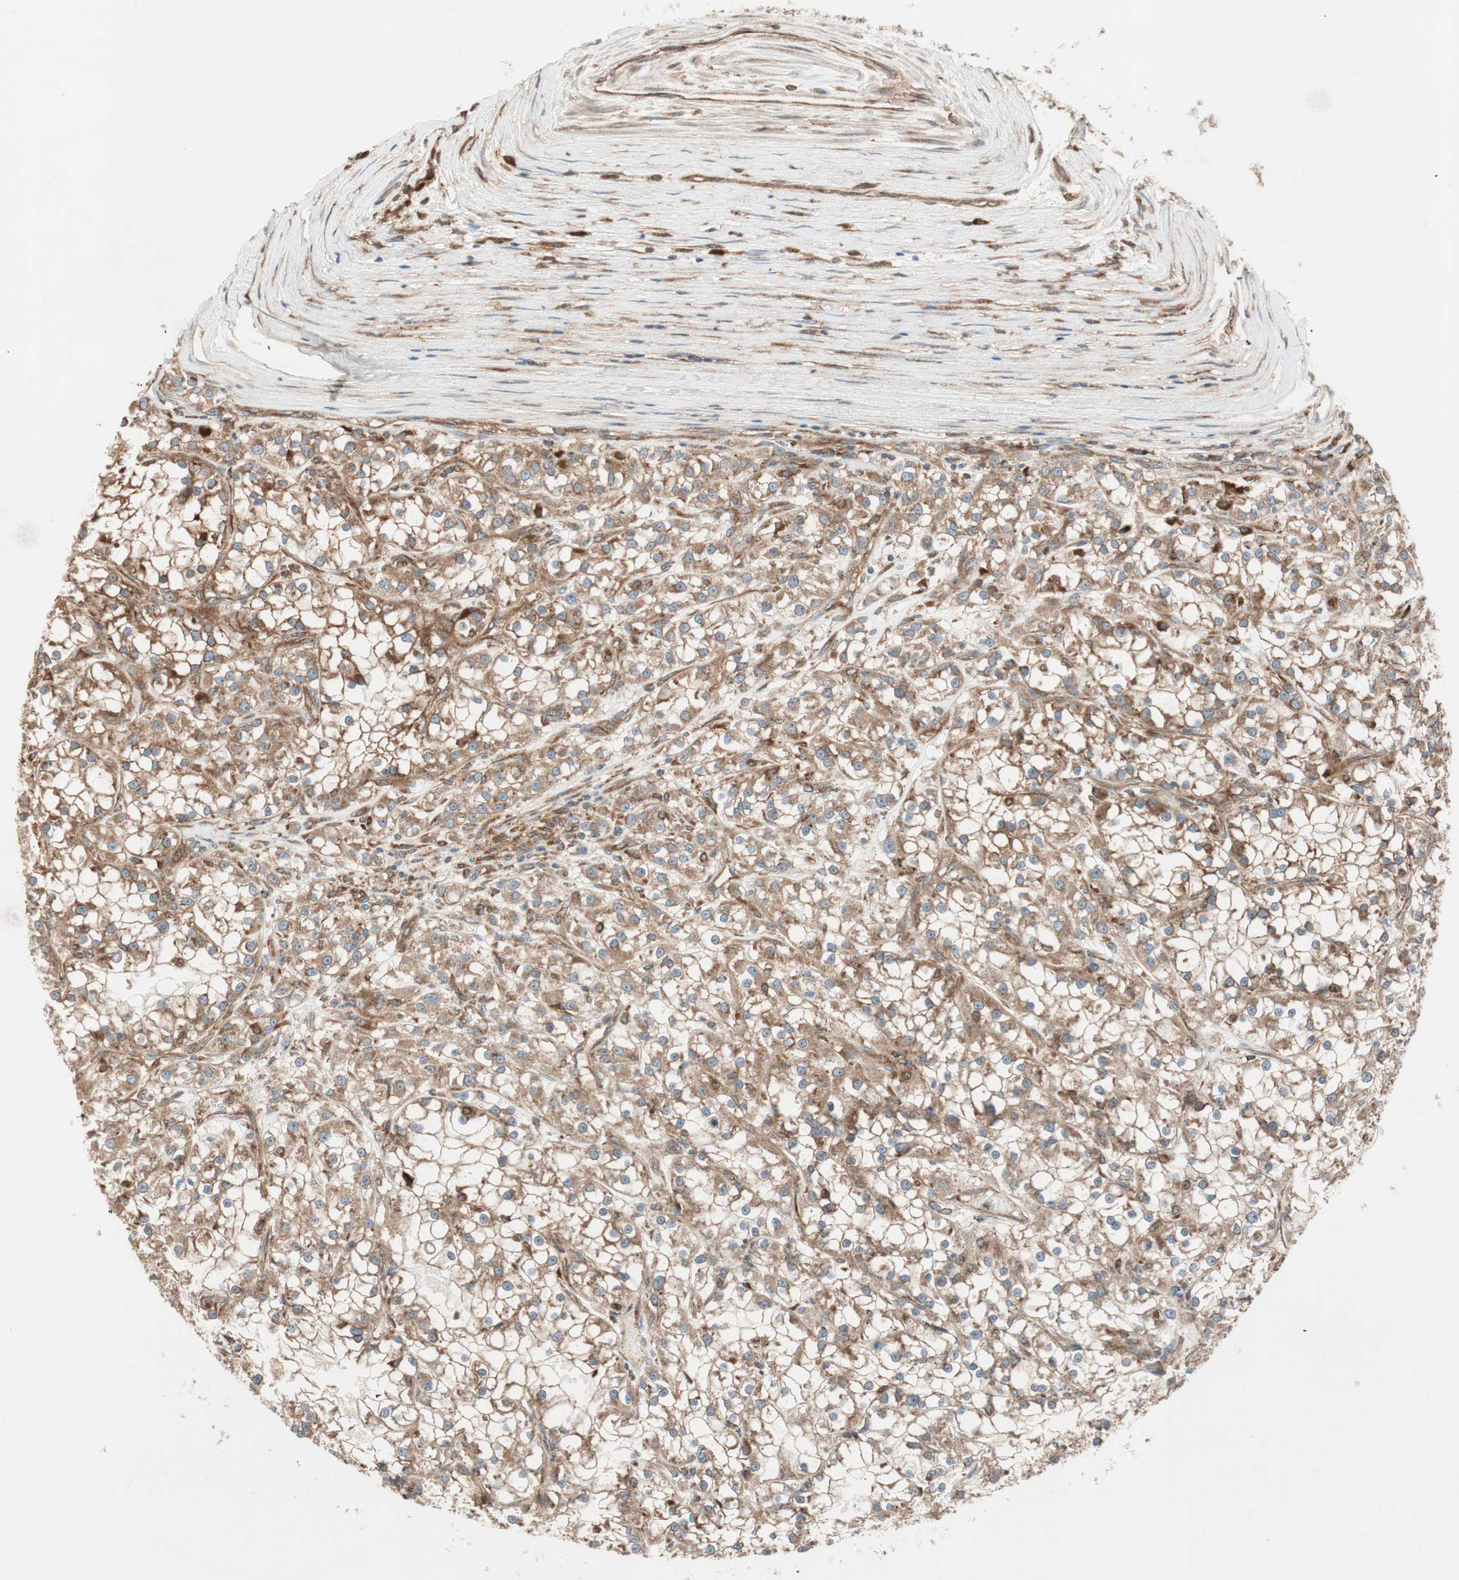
{"staining": {"intensity": "moderate", "quantity": ">75%", "location": "cytoplasmic/membranous"}, "tissue": "renal cancer", "cell_type": "Tumor cells", "image_type": "cancer", "snomed": [{"axis": "morphology", "description": "Adenocarcinoma, NOS"}, {"axis": "topography", "description": "Kidney"}], "caption": "IHC (DAB) staining of human adenocarcinoma (renal) demonstrates moderate cytoplasmic/membranous protein expression in about >75% of tumor cells.", "gene": "RAB5A", "patient": {"sex": "female", "age": 52}}